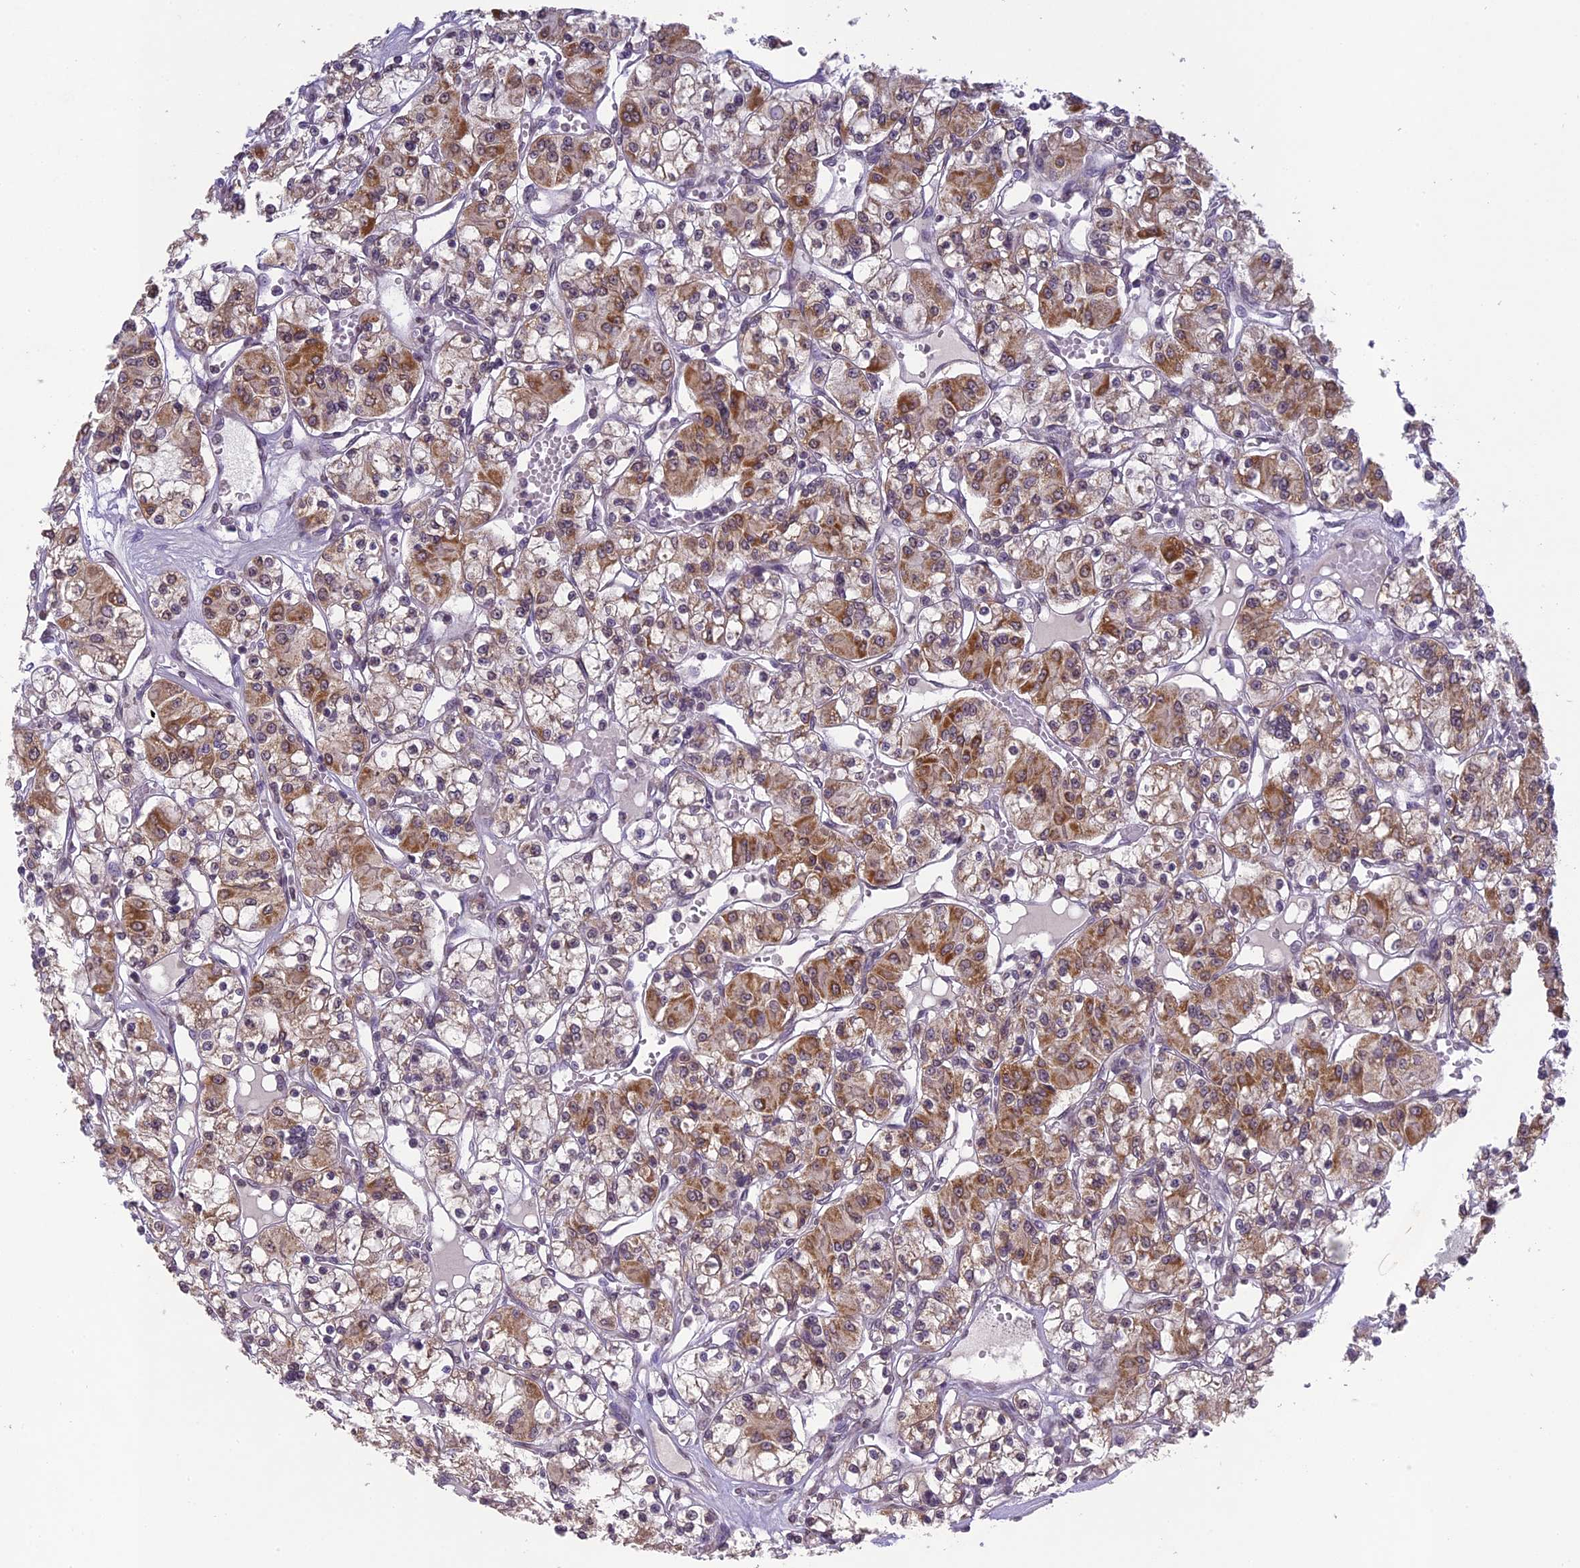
{"staining": {"intensity": "moderate", "quantity": "25%-75%", "location": "cytoplasmic/membranous"}, "tissue": "renal cancer", "cell_type": "Tumor cells", "image_type": "cancer", "snomed": [{"axis": "morphology", "description": "Adenocarcinoma, NOS"}, {"axis": "topography", "description": "Kidney"}], "caption": "IHC micrograph of human renal adenocarcinoma stained for a protein (brown), which demonstrates medium levels of moderate cytoplasmic/membranous staining in approximately 25%-75% of tumor cells.", "gene": "ERG28", "patient": {"sex": "female", "age": 59}}